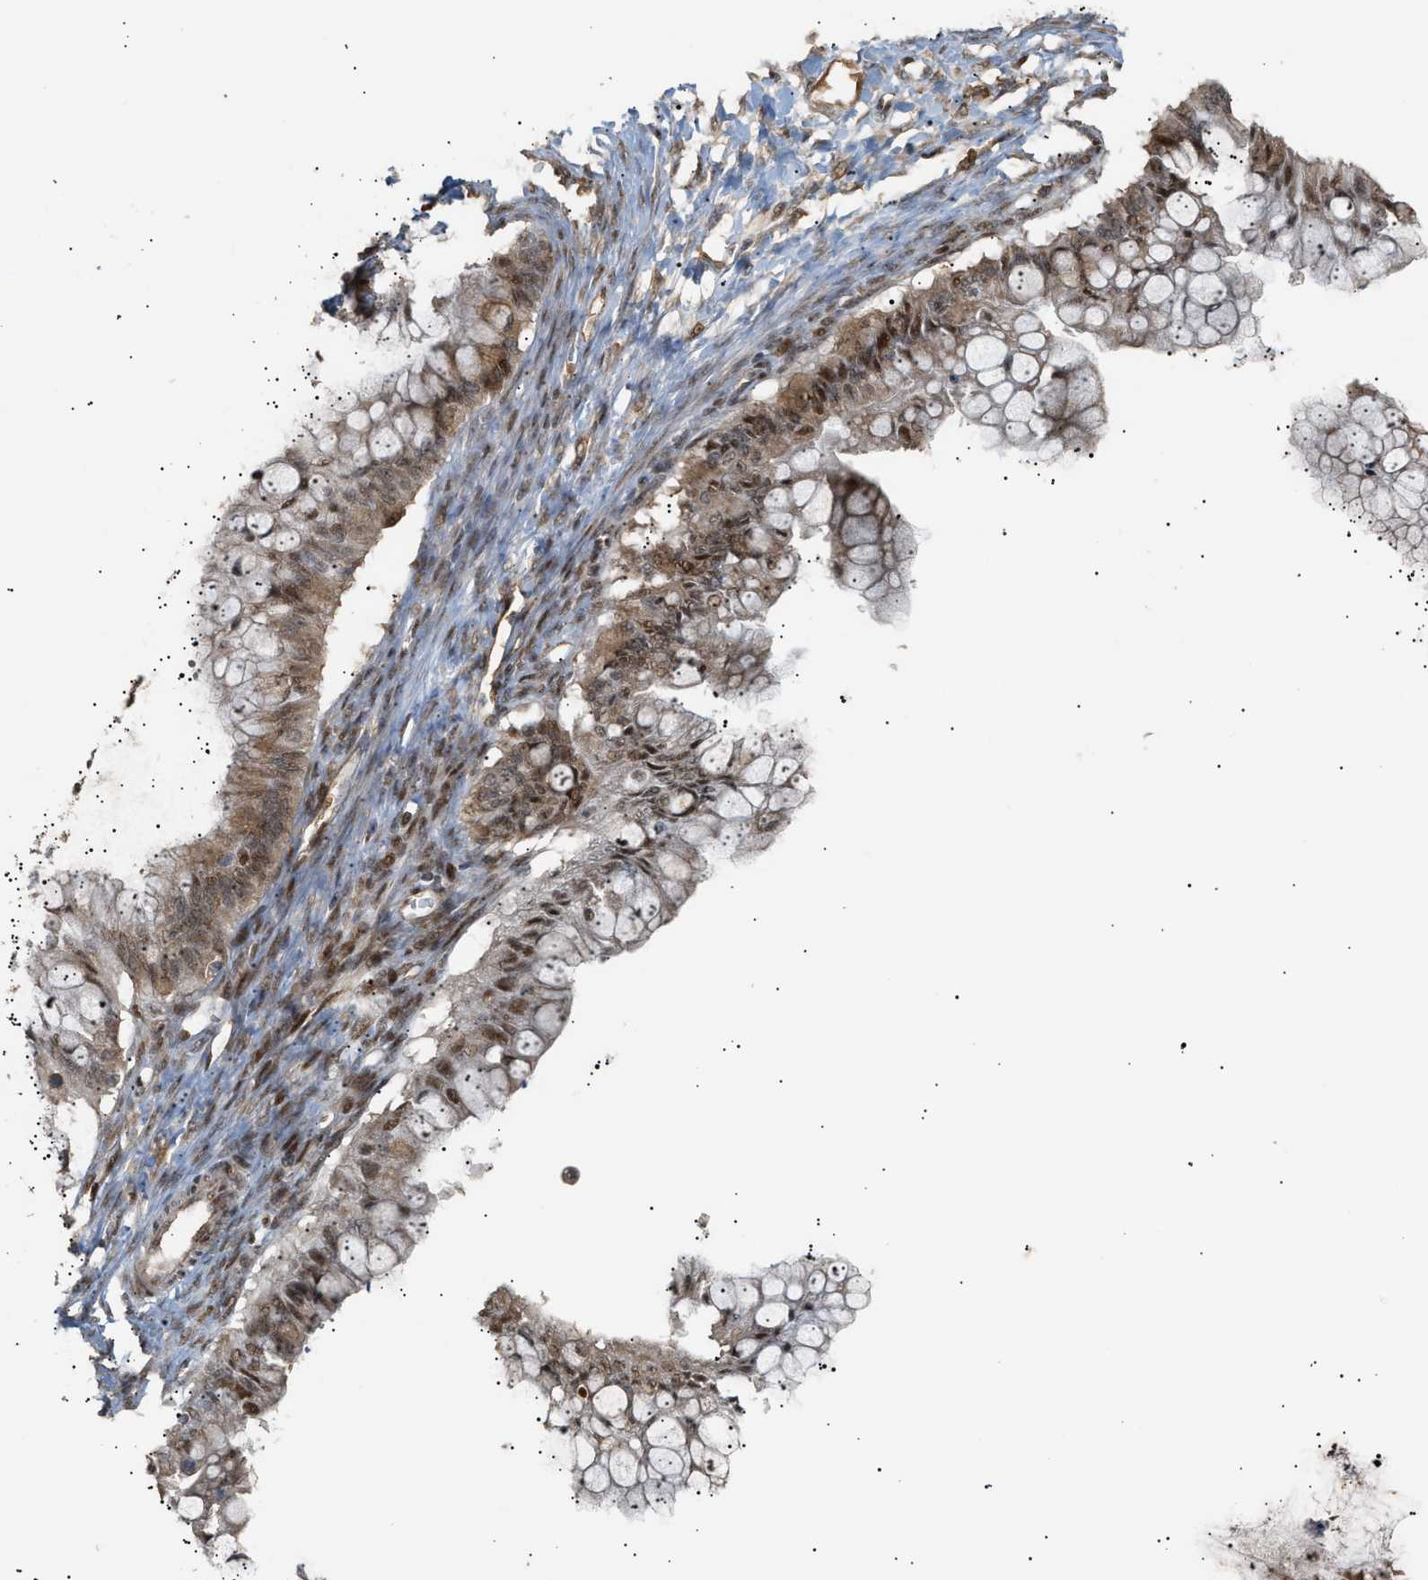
{"staining": {"intensity": "strong", "quantity": ">75%", "location": "cytoplasmic/membranous,nuclear"}, "tissue": "ovarian cancer", "cell_type": "Tumor cells", "image_type": "cancer", "snomed": [{"axis": "morphology", "description": "Cystadenocarcinoma, mucinous, NOS"}, {"axis": "topography", "description": "Ovary"}], "caption": "Ovarian cancer (mucinous cystadenocarcinoma) stained with DAB (3,3'-diaminobenzidine) IHC exhibits high levels of strong cytoplasmic/membranous and nuclear expression in approximately >75% of tumor cells.", "gene": "ZFAND5", "patient": {"sex": "female", "age": 57}}